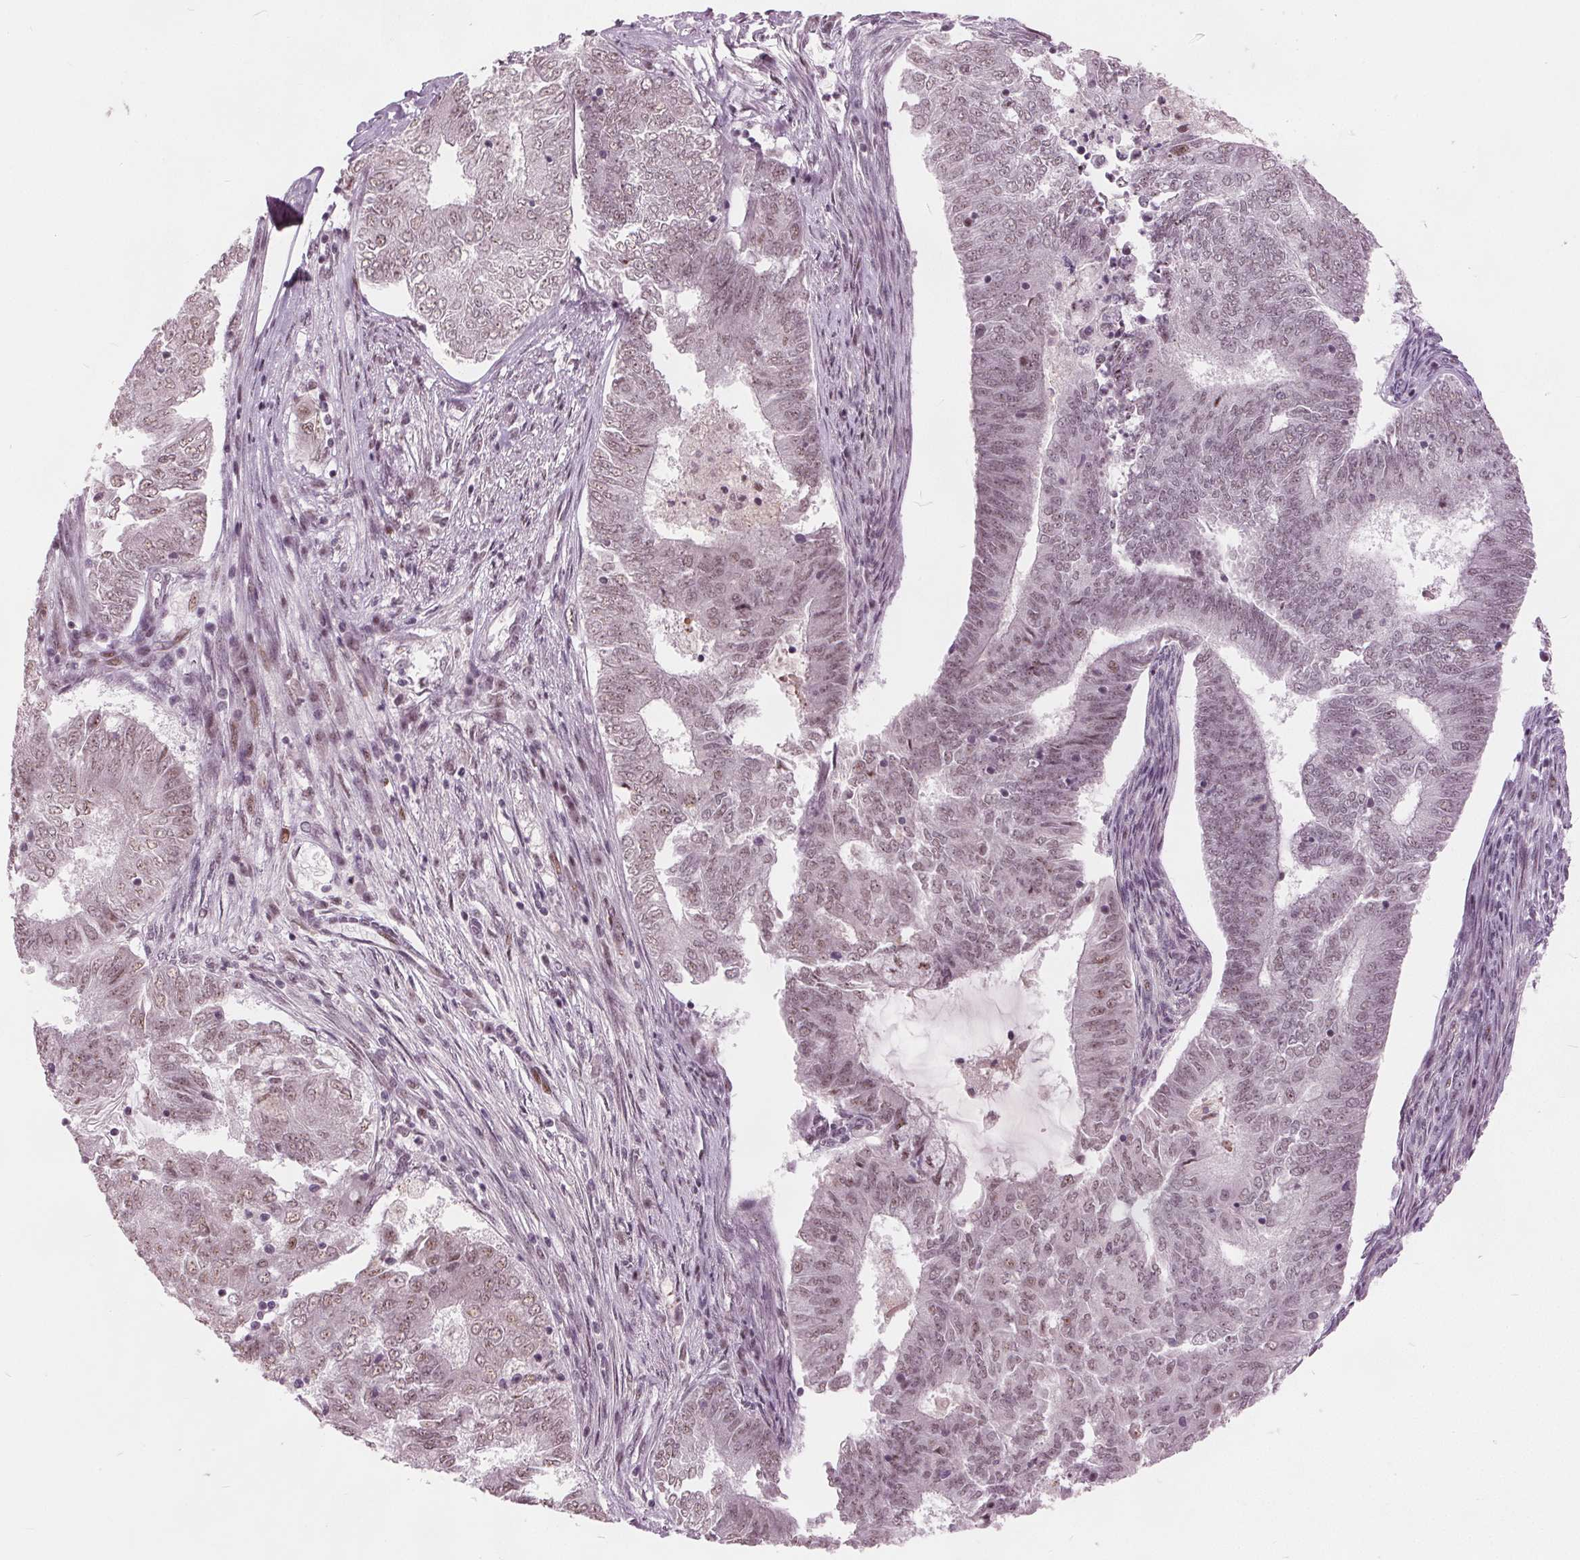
{"staining": {"intensity": "weak", "quantity": ">75%", "location": "nuclear"}, "tissue": "endometrial cancer", "cell_type": "Tumor cells", "image_type": "cancer", "snomed": [{"axis": "morphology", "description": "Adenocarcinoma, NOS"}, {"axis": "topography", "description": "Endometrium"}], "caption": "DAB (3,3'-diaminobenzidine) immunohistochemical staining of human endometrial cancer (adenocarcinoma) displays weak nuclear protein positivity in approximately >75% of tumor cells.", "gene": "TTC34", "patient": {"sex": "female", "age": 62}}